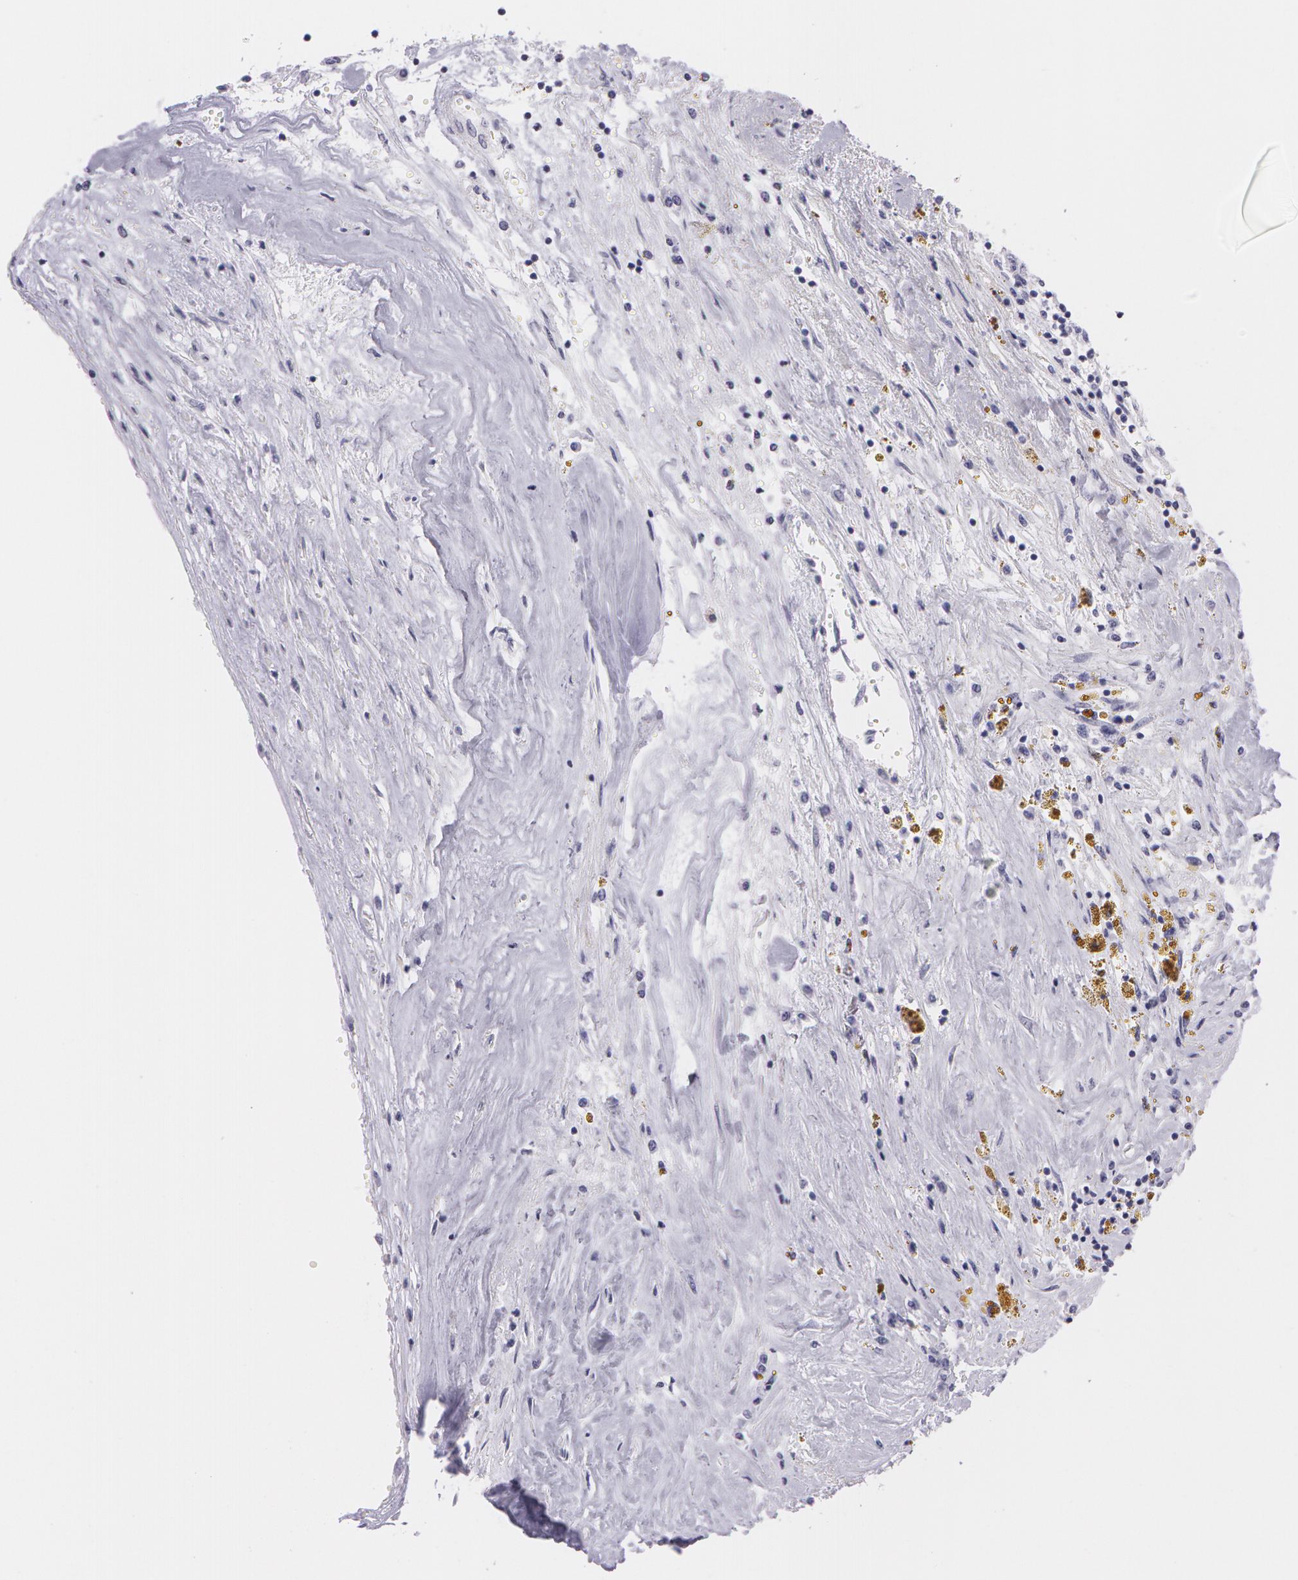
{"staining": {"intensity": "negative", "quantity": "none", "location": "none"}, "tissue": "renal cancer", "cell_type": "Tumor cells", "image_type": "cancer", "snomed": [{"axis": "morphology", "description": "Adenocarcinoma, NOS"}, {"axis": "topography", "description": "Kidney"}], "caption": "A histopathology image of renal cancer stained for a protein shows no brown staining in tumor cells. The staining was performed using DAB to visualize the protein expression in brown, while the nuclei were stained in blue with hematoxylin (Magnification: 20x).", "gene": "SNCG", "patient": {"sex": "male", "age": 78}}